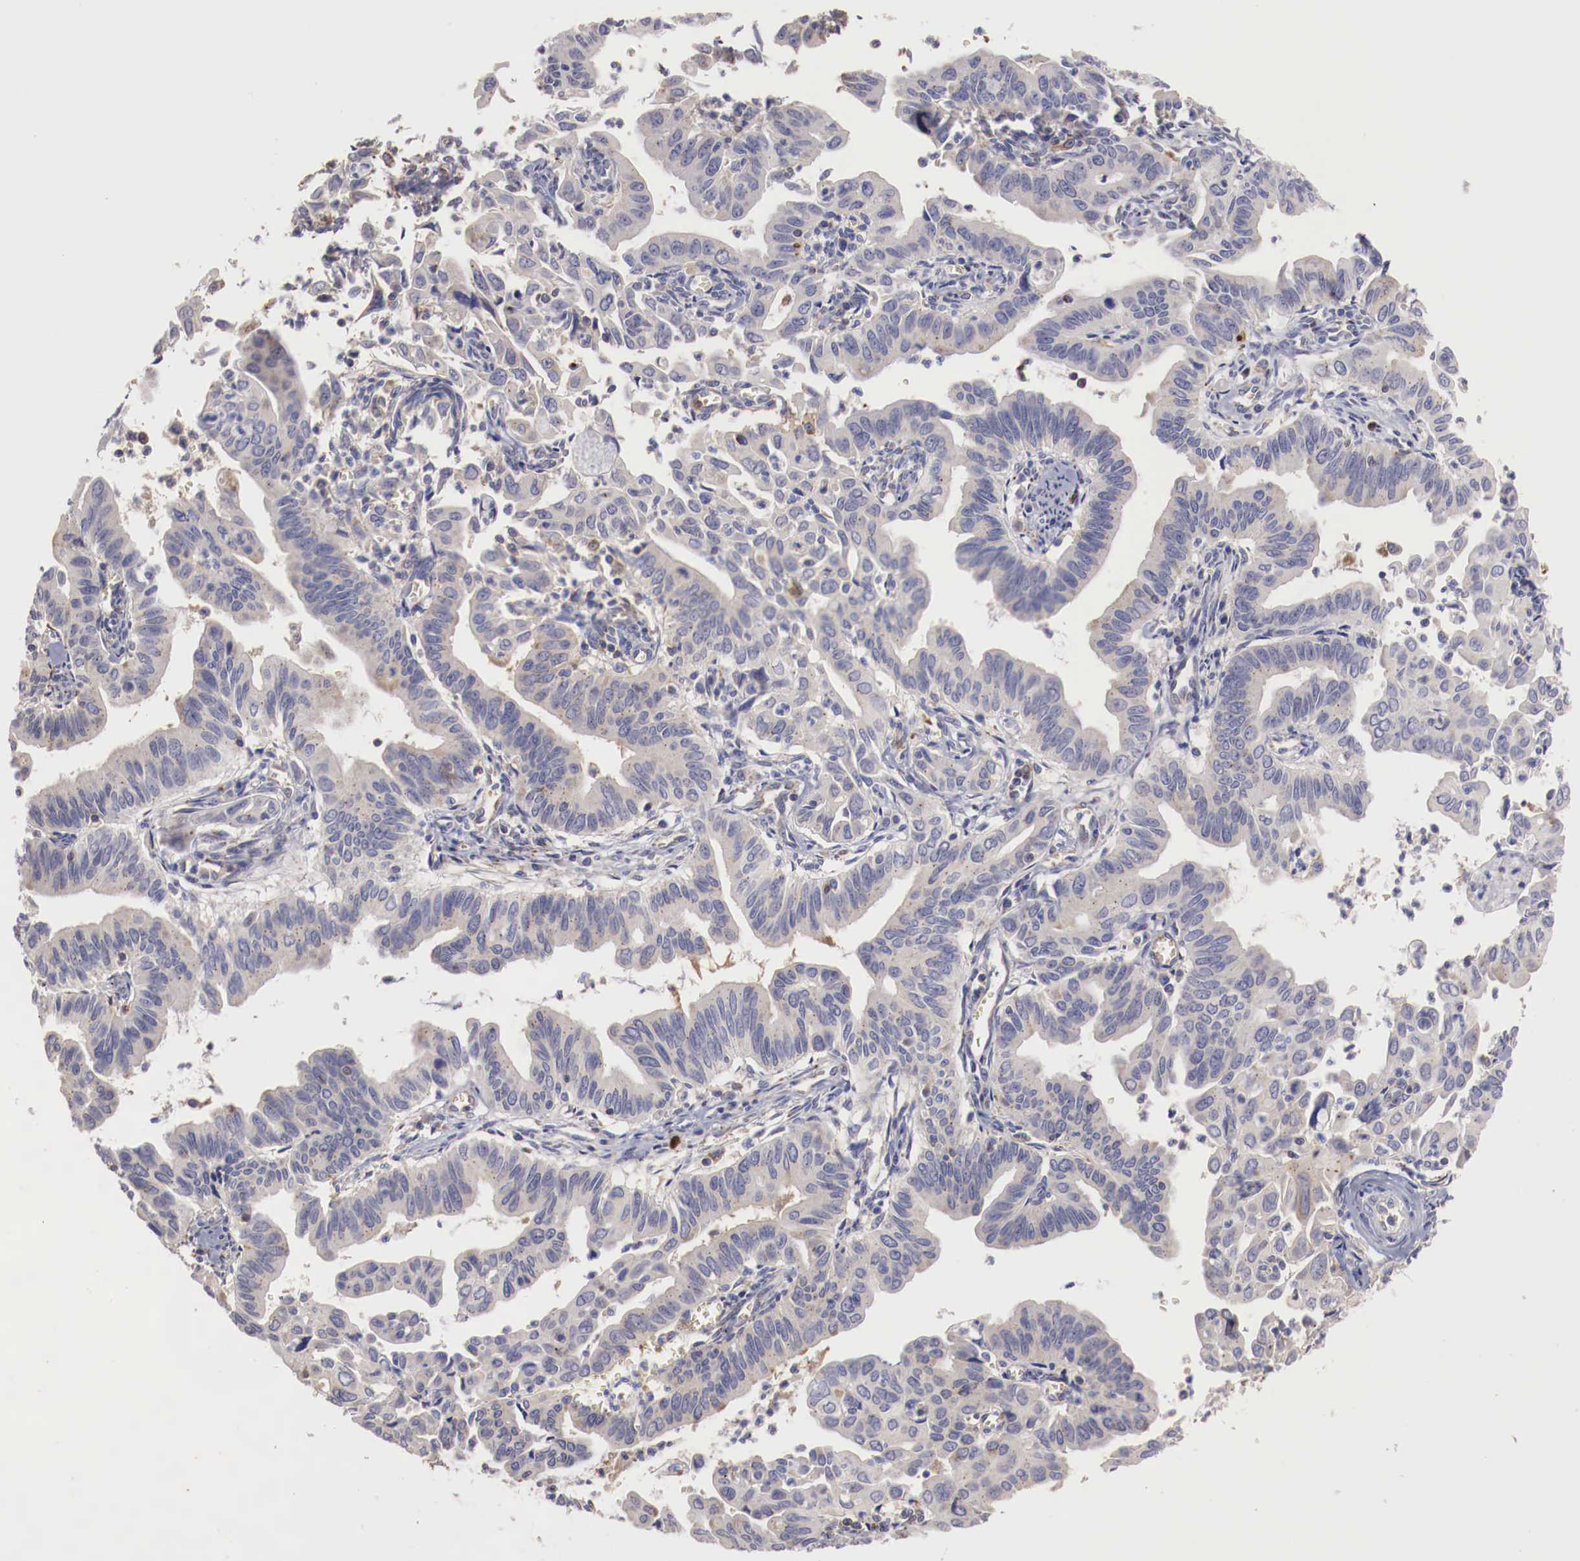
{"staining": {"intensity": "negative", "quantity": "none", "location": "none"}, "tissue": "cervical cancer", "cell_type": "Tumor cells", "image_type": "cancer", "snomed": [{"axis": "morphology", "description": "Normal tissue, NOS"}, {"axis": "morphology", "description": "Adenocarcinoma, NOS"}, {"axis": "topography", "description": "Cervix"}], "caption": "High power microscopy photomicrograph of an immunohistochemistry image of cervical cancer (adenocarcinoma), revealing no significant staining in tumor cells.", "gene": "PITPNA", "patient": {"sex": "female", "age": 34}}